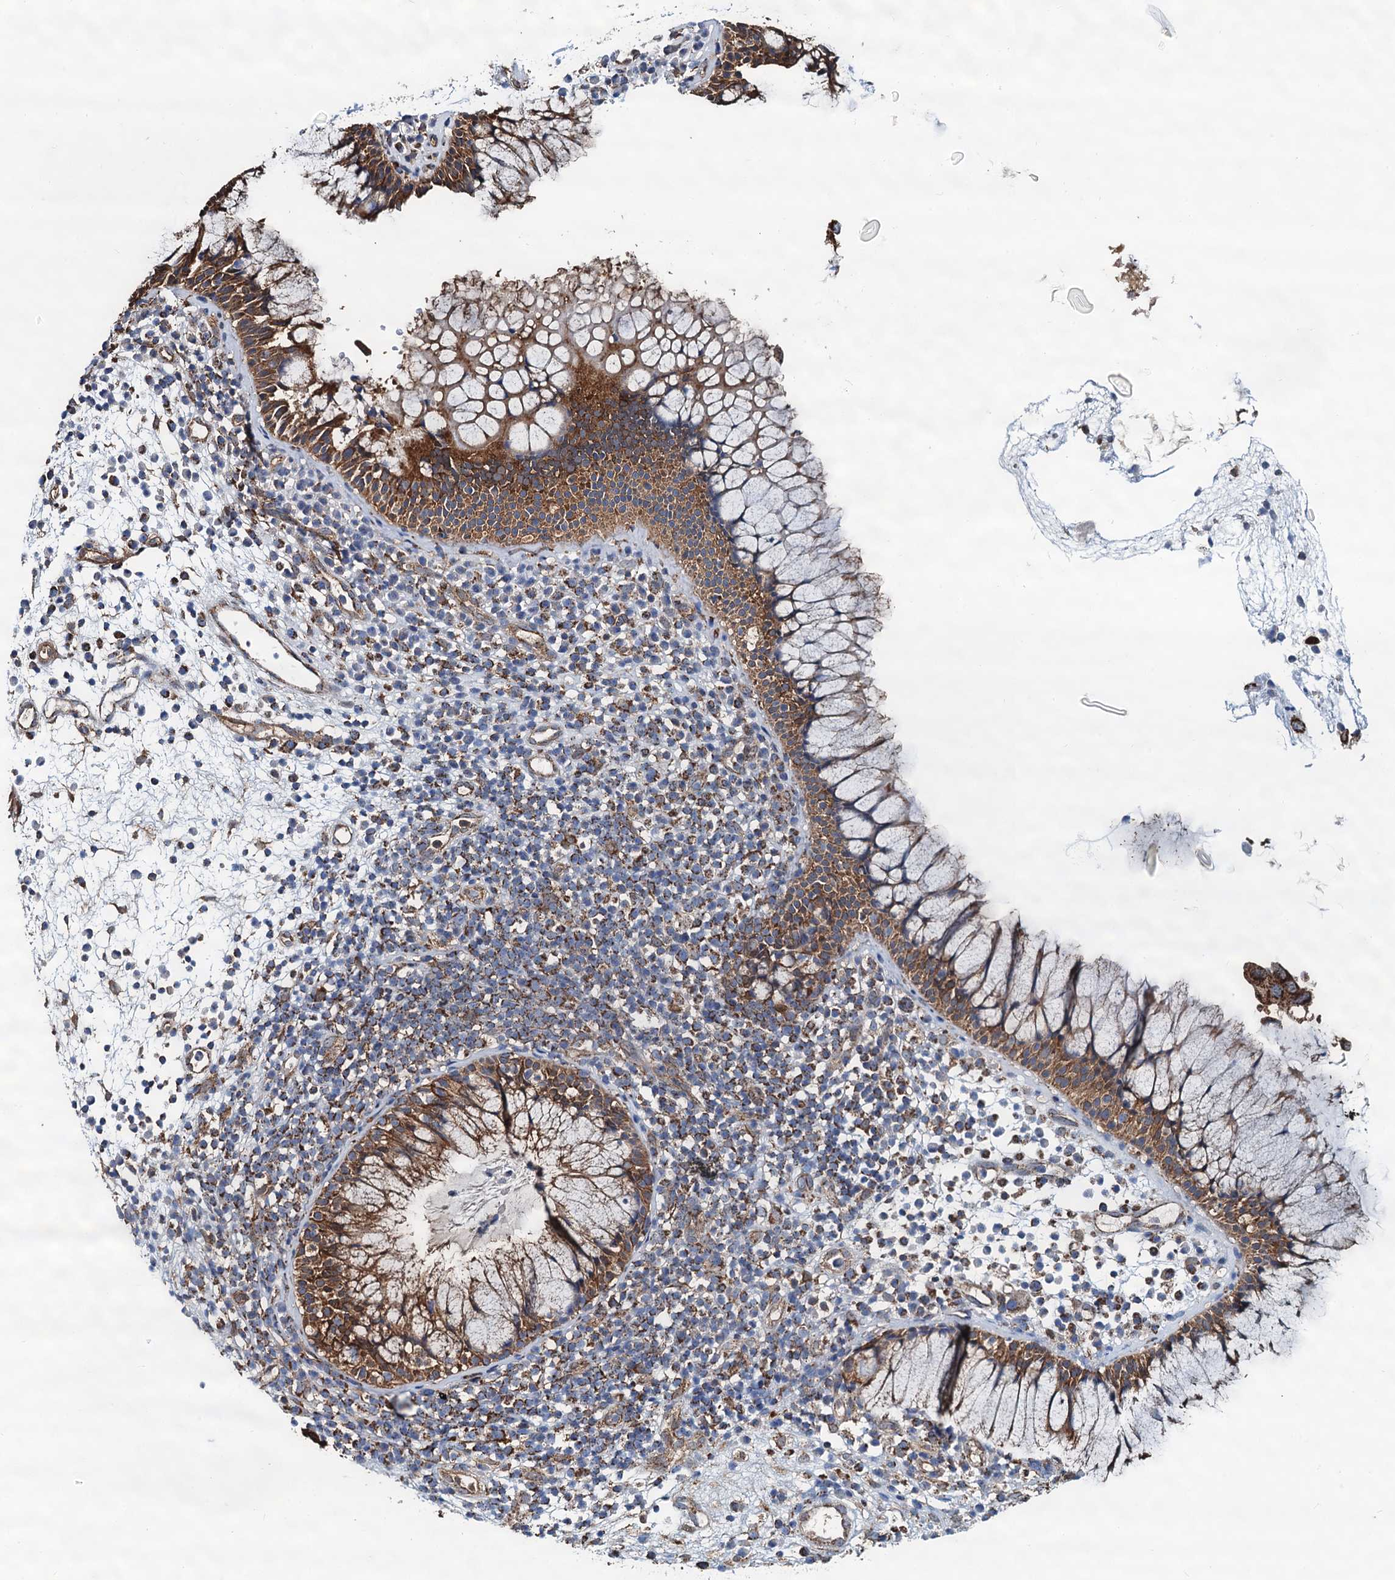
{"staining": {"intensity": "moderate", "quantity": ">75%", "location": "cytoplasmic/membranous"}, "tissue": "nasopharynx", "cell_type": "Respiratory epithelial cells", "image_type": "normal", "snomed": [{"axis": "morphology", "description": "Normal tissue, NOS"}, {"axis": "morphology", "description": "Inflammation, NOS"}, {"axis": "topography", "description": "Nasopharynx"}], "caption": "This micrograph displays IHC staining of benign nasopharynx, with medium moderate cytoplasmic/membranous expression in approximately >75% of respiratory epithelial cells.", "gene": "AAGAB", "patient": {"sex": "male", "age": 70}}